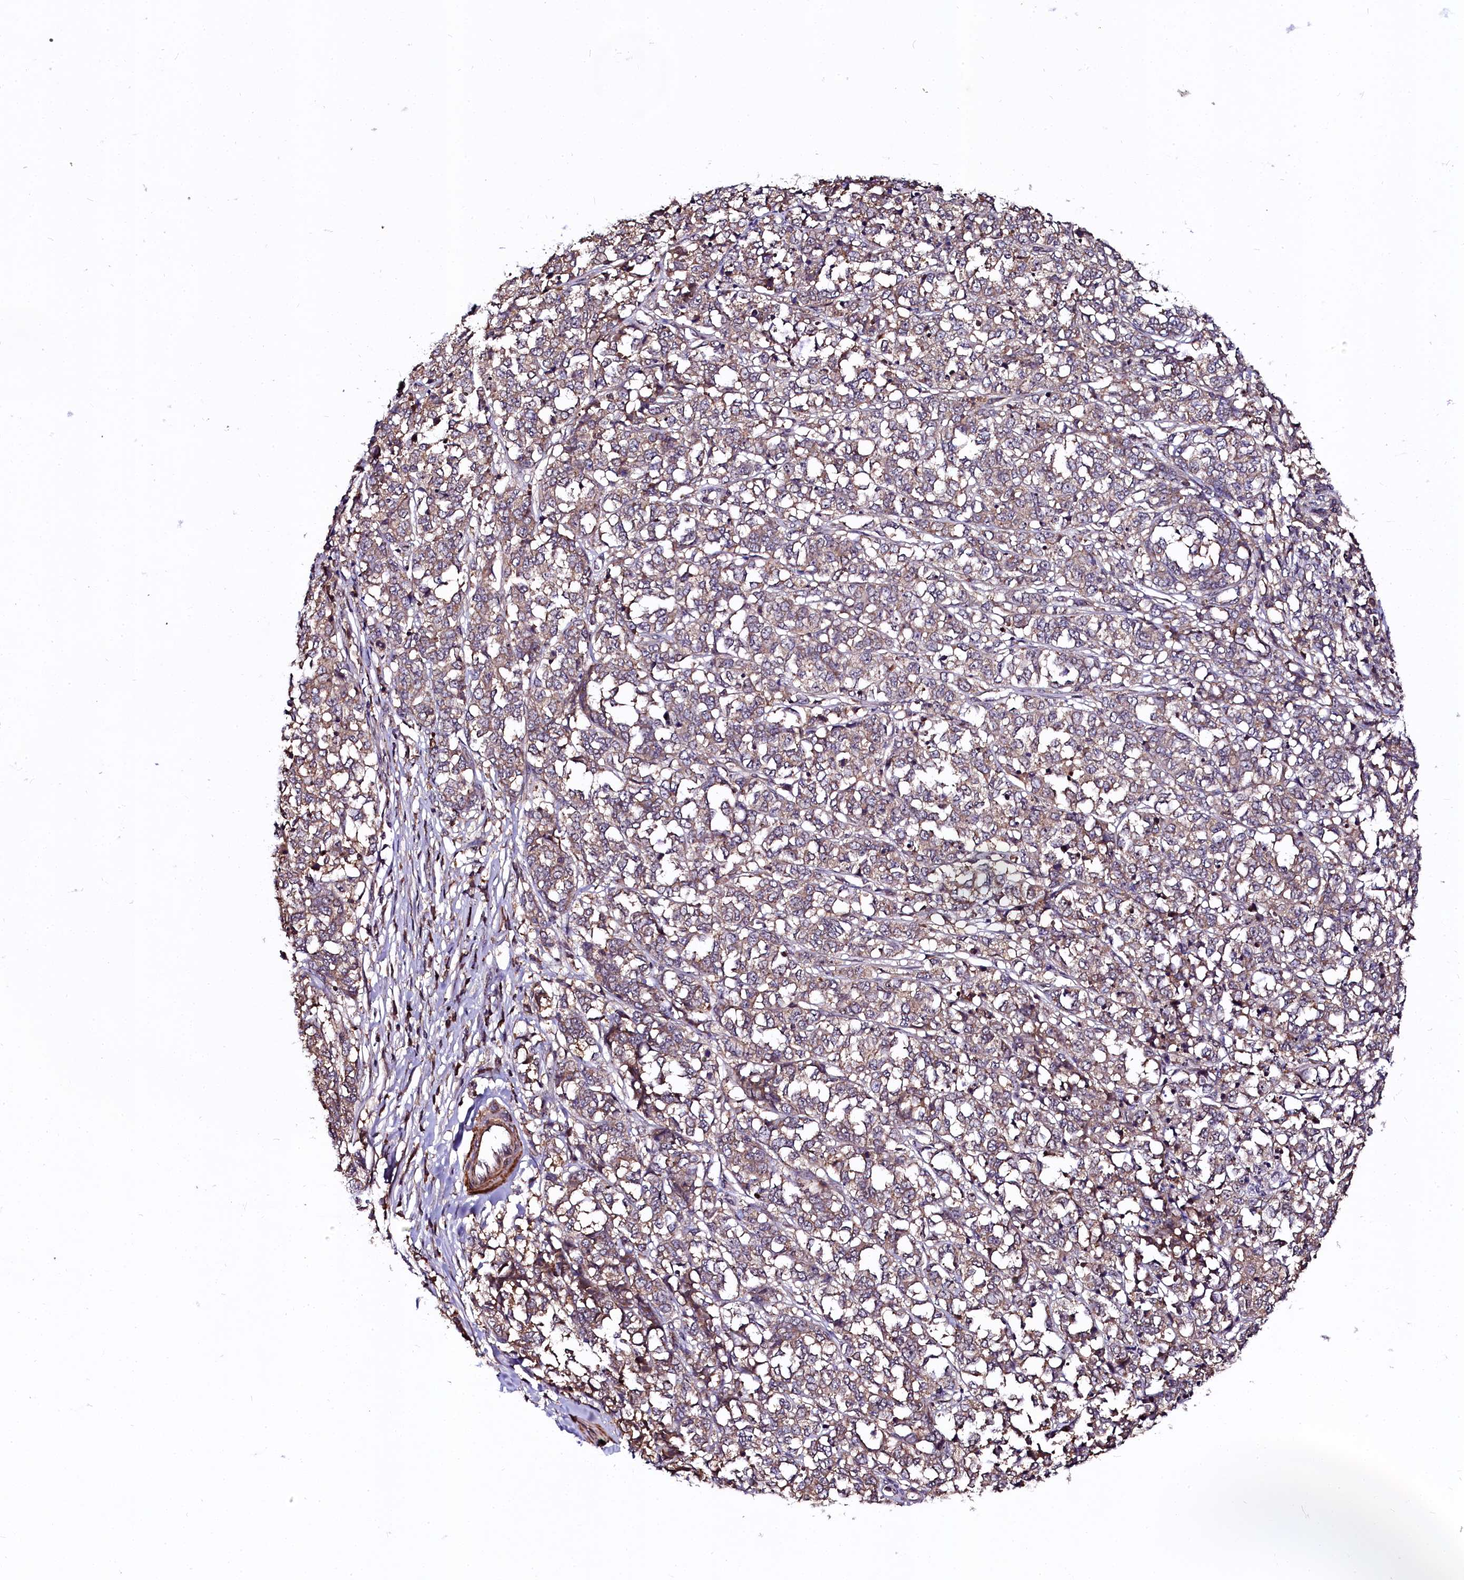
{"staining": {"intensity": "weak", "quantity": "25%-75%", "location": "cytoplasmic/membranous"}, "tissue": "melanoma", "cell_type": "Tumor cells", "image_type": "cancer", "snomed": [{"axis": "morphology", "description": "Malignant melanoma, NOS"}, {"axis": "topography", "description": "Skin"}], "caption": "Tumor cells show weak cytoplasmic/membranous positivity in approximately 25%-75% of cells in malignant melanoma.", "gene": "N4BP1", "patient": {"sex": "female", "age": 72}}